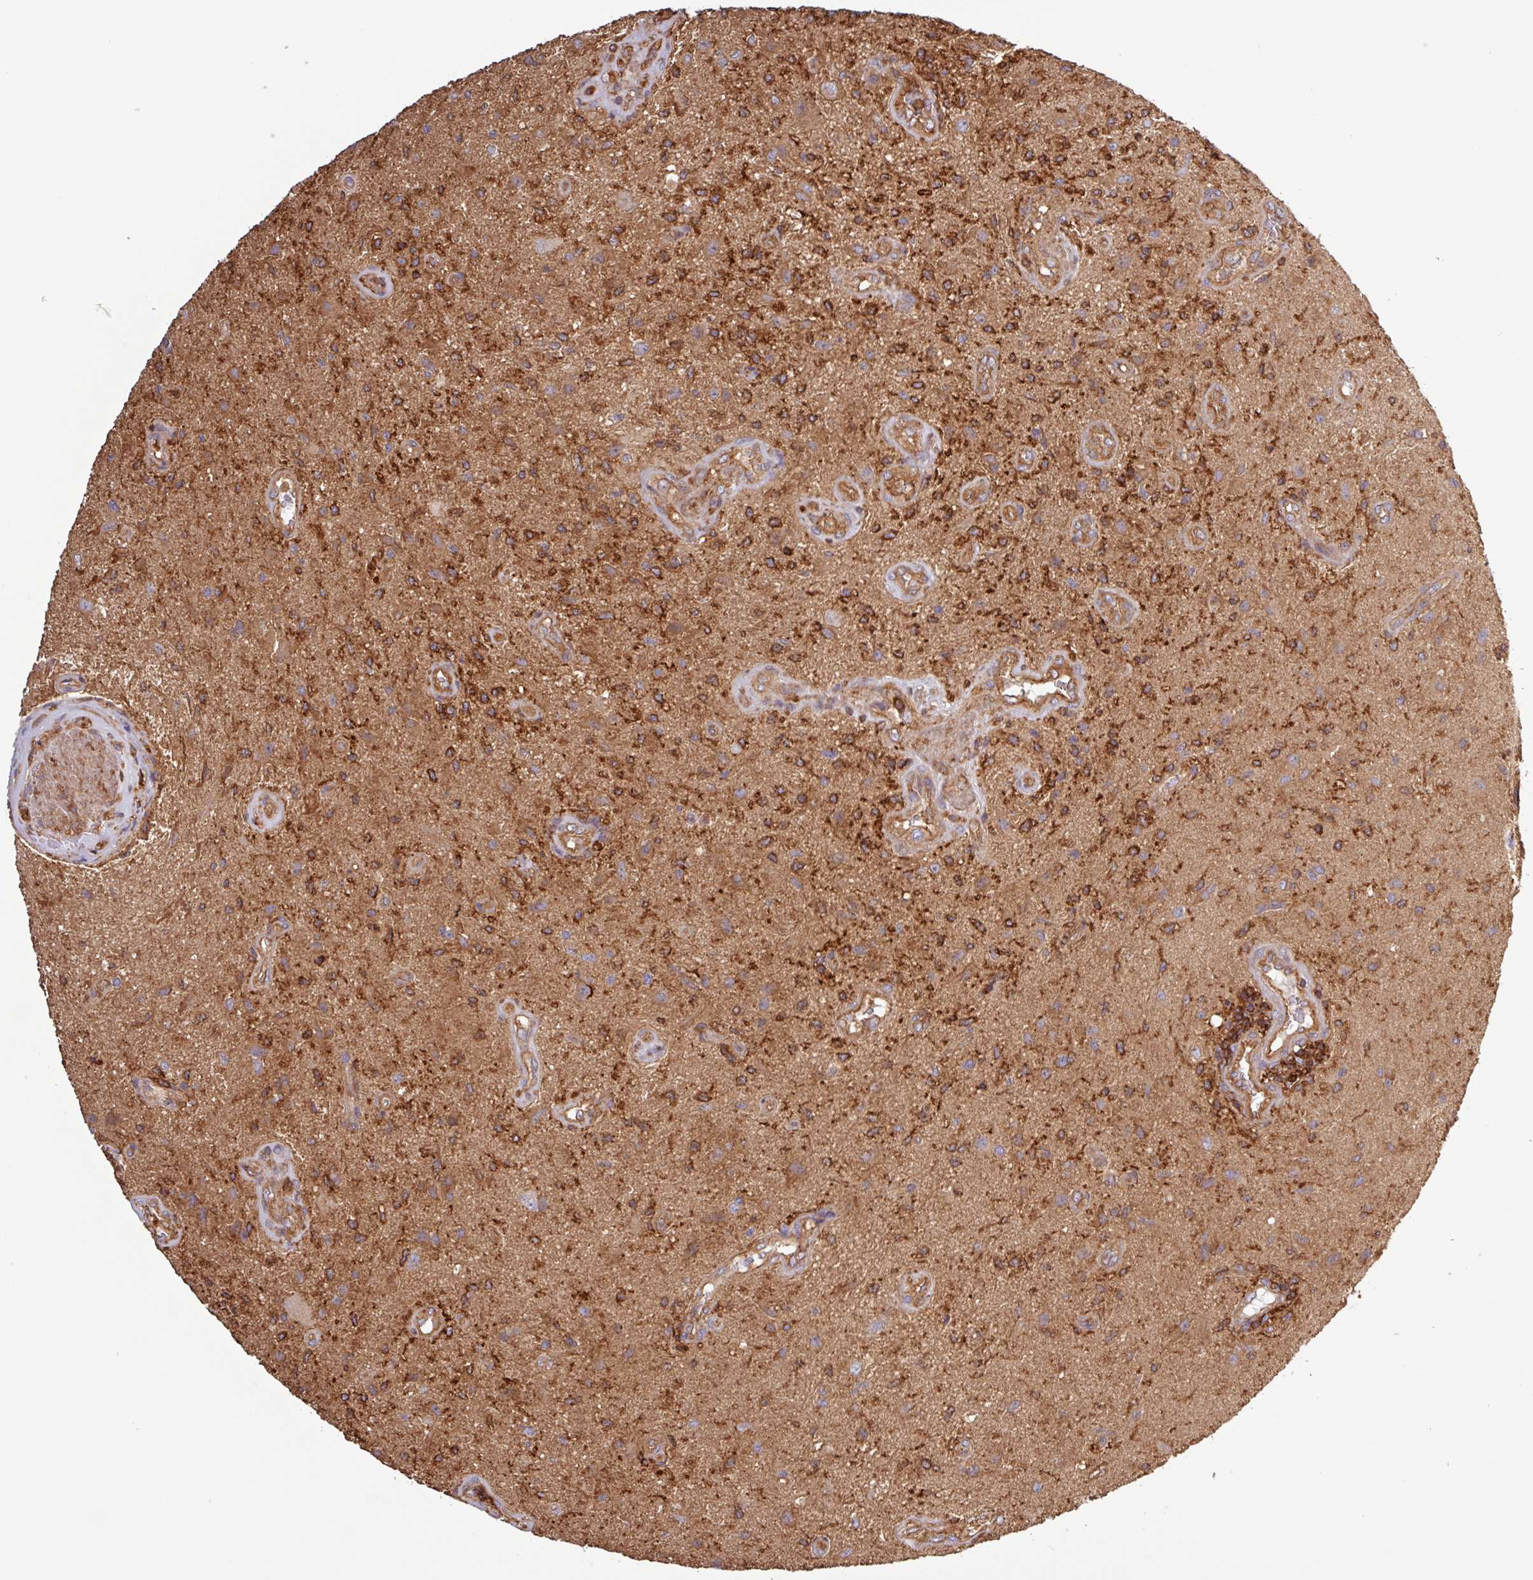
{"staining": {"intensity": "moderate", "quantity": ">75%", "location": "cytoplasmic/membranous"}, "tissue": "glioma", "cell_type": "Tumor cells", "image_type": "cancer", "snomed": [{"axis": "morphology", "description": "Glioma, malignant, High grade"}, {"axis": "topography", "description": "Brain"}], "caption": "This is a photomicrograph of immunohistochemistry staining of malignant glioma (high-grade), which shows moderate positivity in the cytoplasmic/membranous of tumor cells.", "gene": "ACTR3", "patient": {"sex": "male", "age": 67}}